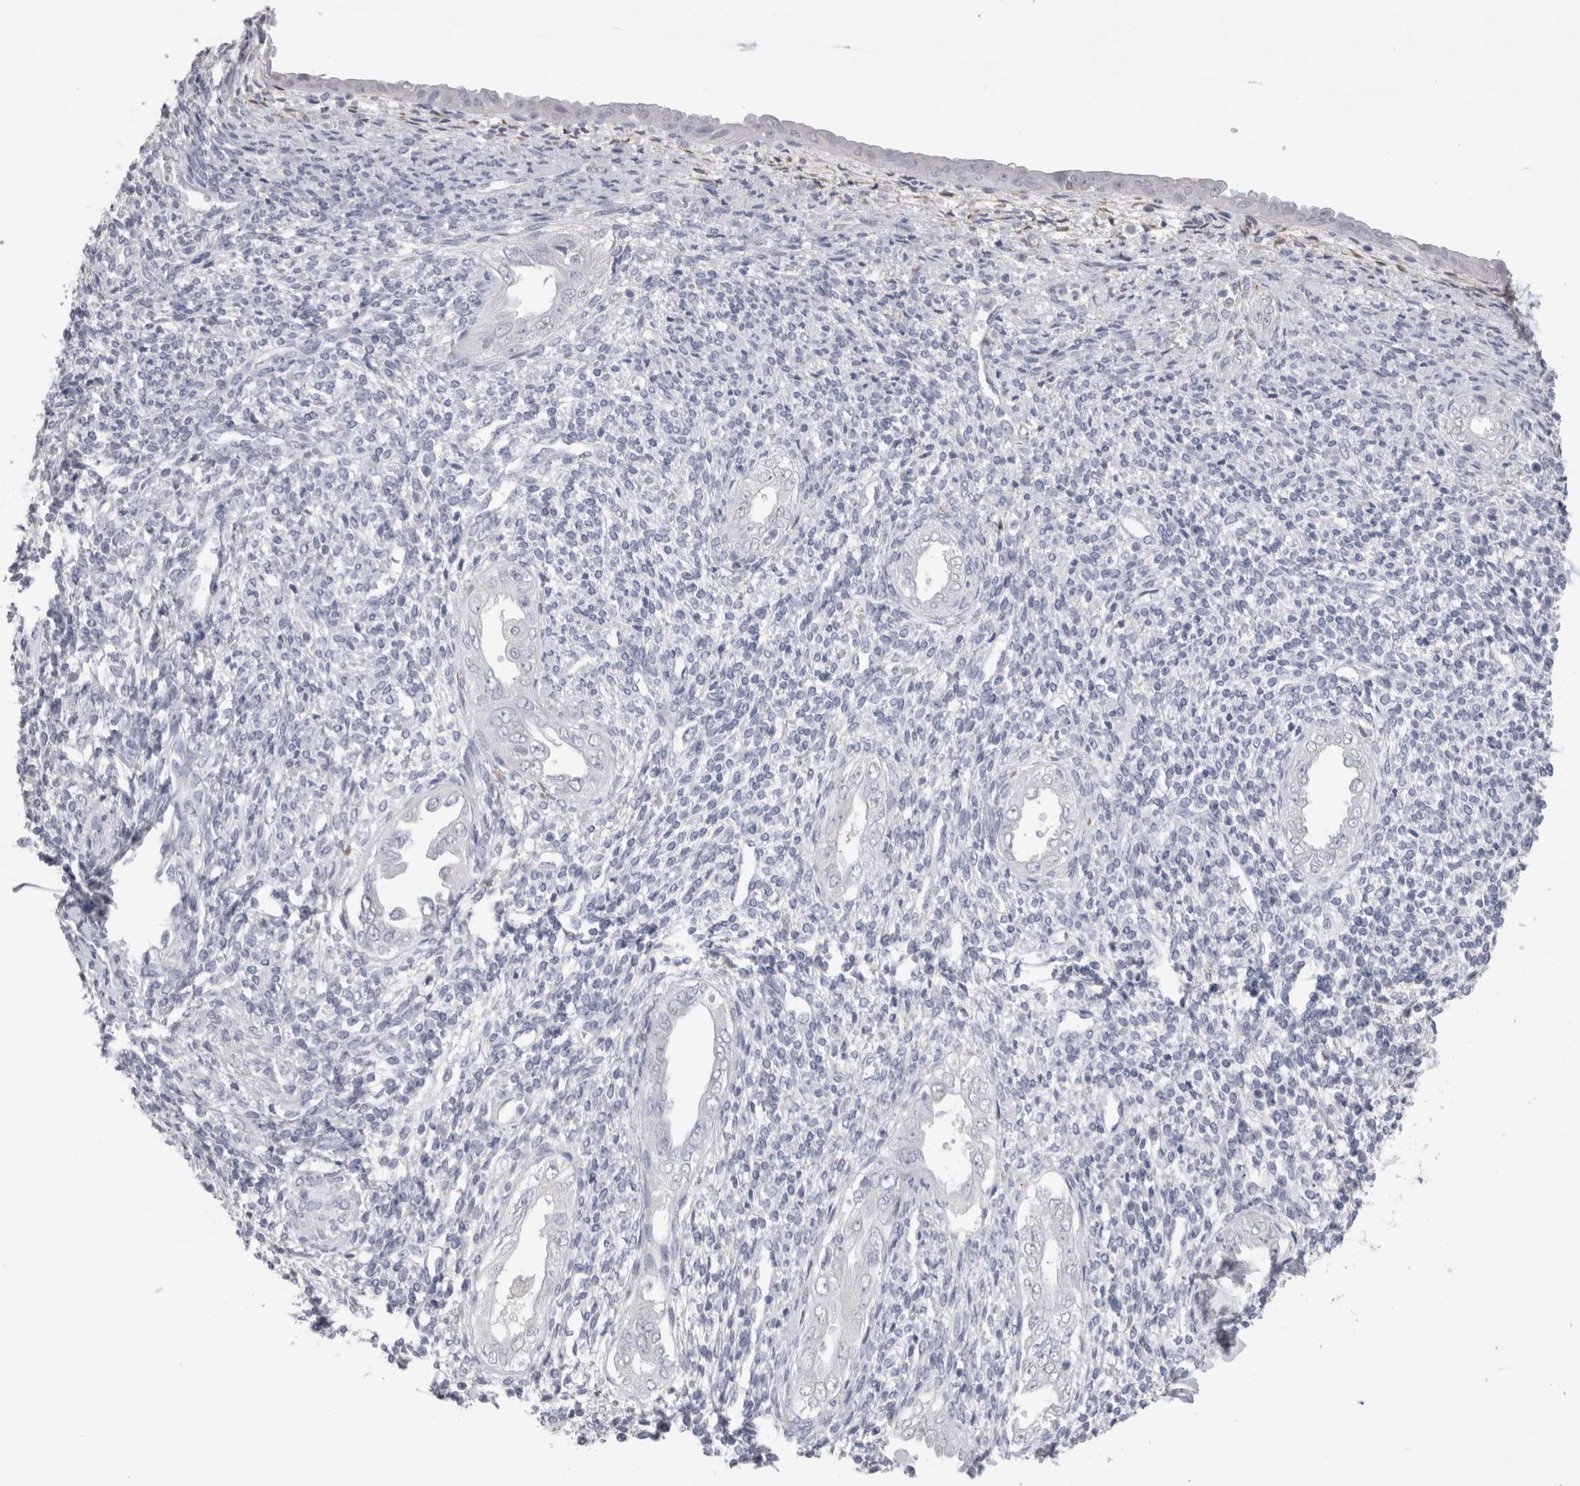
{"staining": {"intensity": "negative", "quantity": "none", "location": "none"}, "tissue": "endometrium", "cell_type": "Cells in endometrial stroma", "image_type": "normal", "snomed": [{"axis": "morphology", "description": "Normal tissue, NOS"}, {"axis": "topography", "description": "Endometrium"}], "caption": "Immunohistochemistry of benign endometrium exhibits no expression in cells in endometrial stroma. The staining was performed using DAB (3,3'-diaminobenzidine) to visualize the protein expression in brown, while the nuclei were stained in blue with hematoxylin (Magnification: 20x).", "gene": "SUCNR1", "patient": {"sex": "female", "age": 66}}